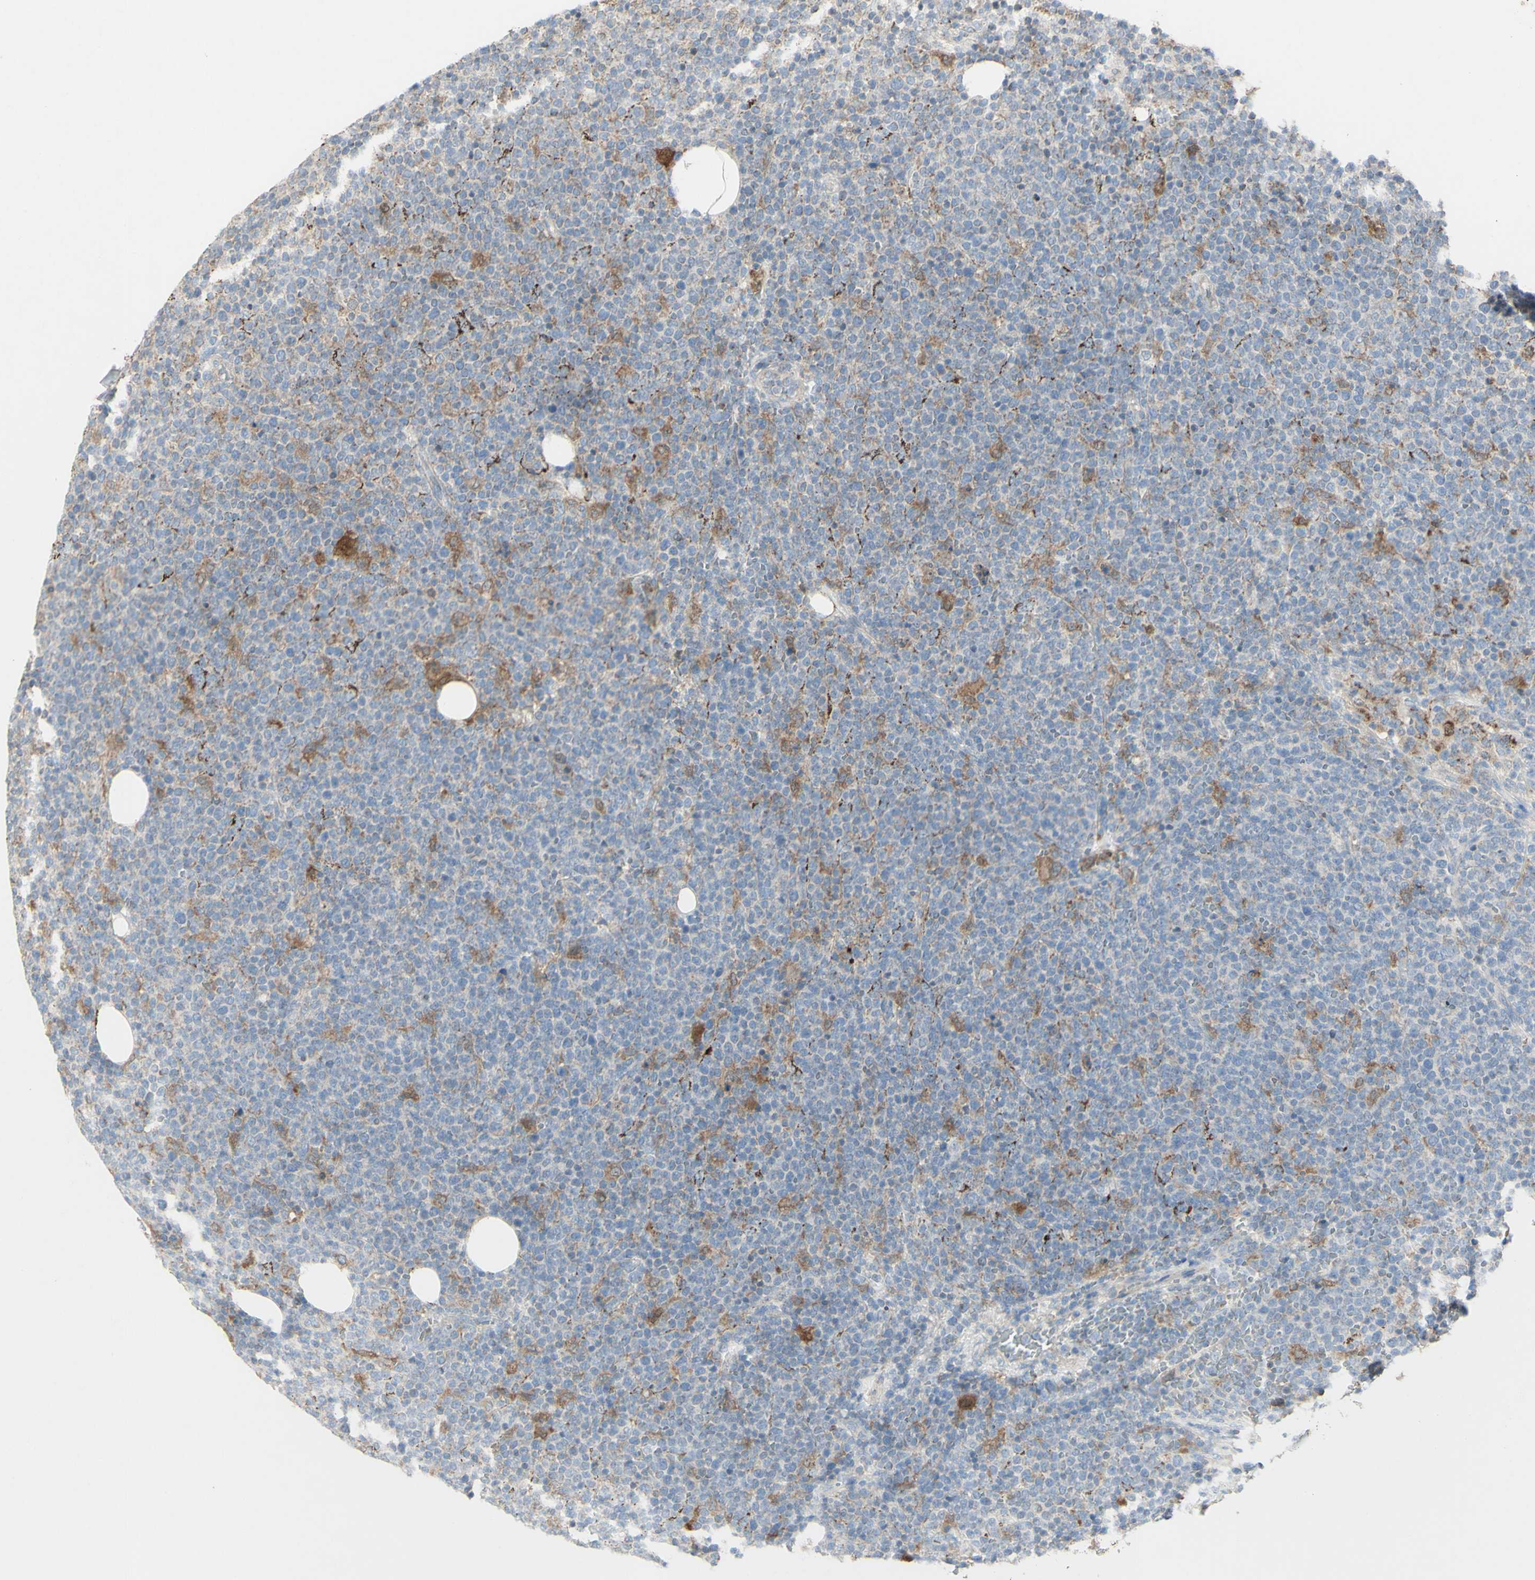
{"staining": {"intensity": "moderate", "quantity": "<25%", "location": "cytoplasmic/membranous"}, "tissue": "lymphoma", "cell_type": "Tumor cells", "image_type": "cancer", "snomed": [{"axis": "morphology", "description": "Malignant lymphoma, non-Hodgkin's type, High grade"}, {"axis": "topography", "description": "Lymph node"}], "caption": "Lymphoma stained with immunohistochemistry demonstrates moderate cytoplasmic/membranous positivity in approximately <25% of tumor cells. Using DAB (3,3'-diaminobenzidine) (brown) and hematoxylin (blue) stains, captured at high magnification using brightfield microscopy.", "gene": "CNTNAP1", "patient": {"sex": "male", "age": 61}}